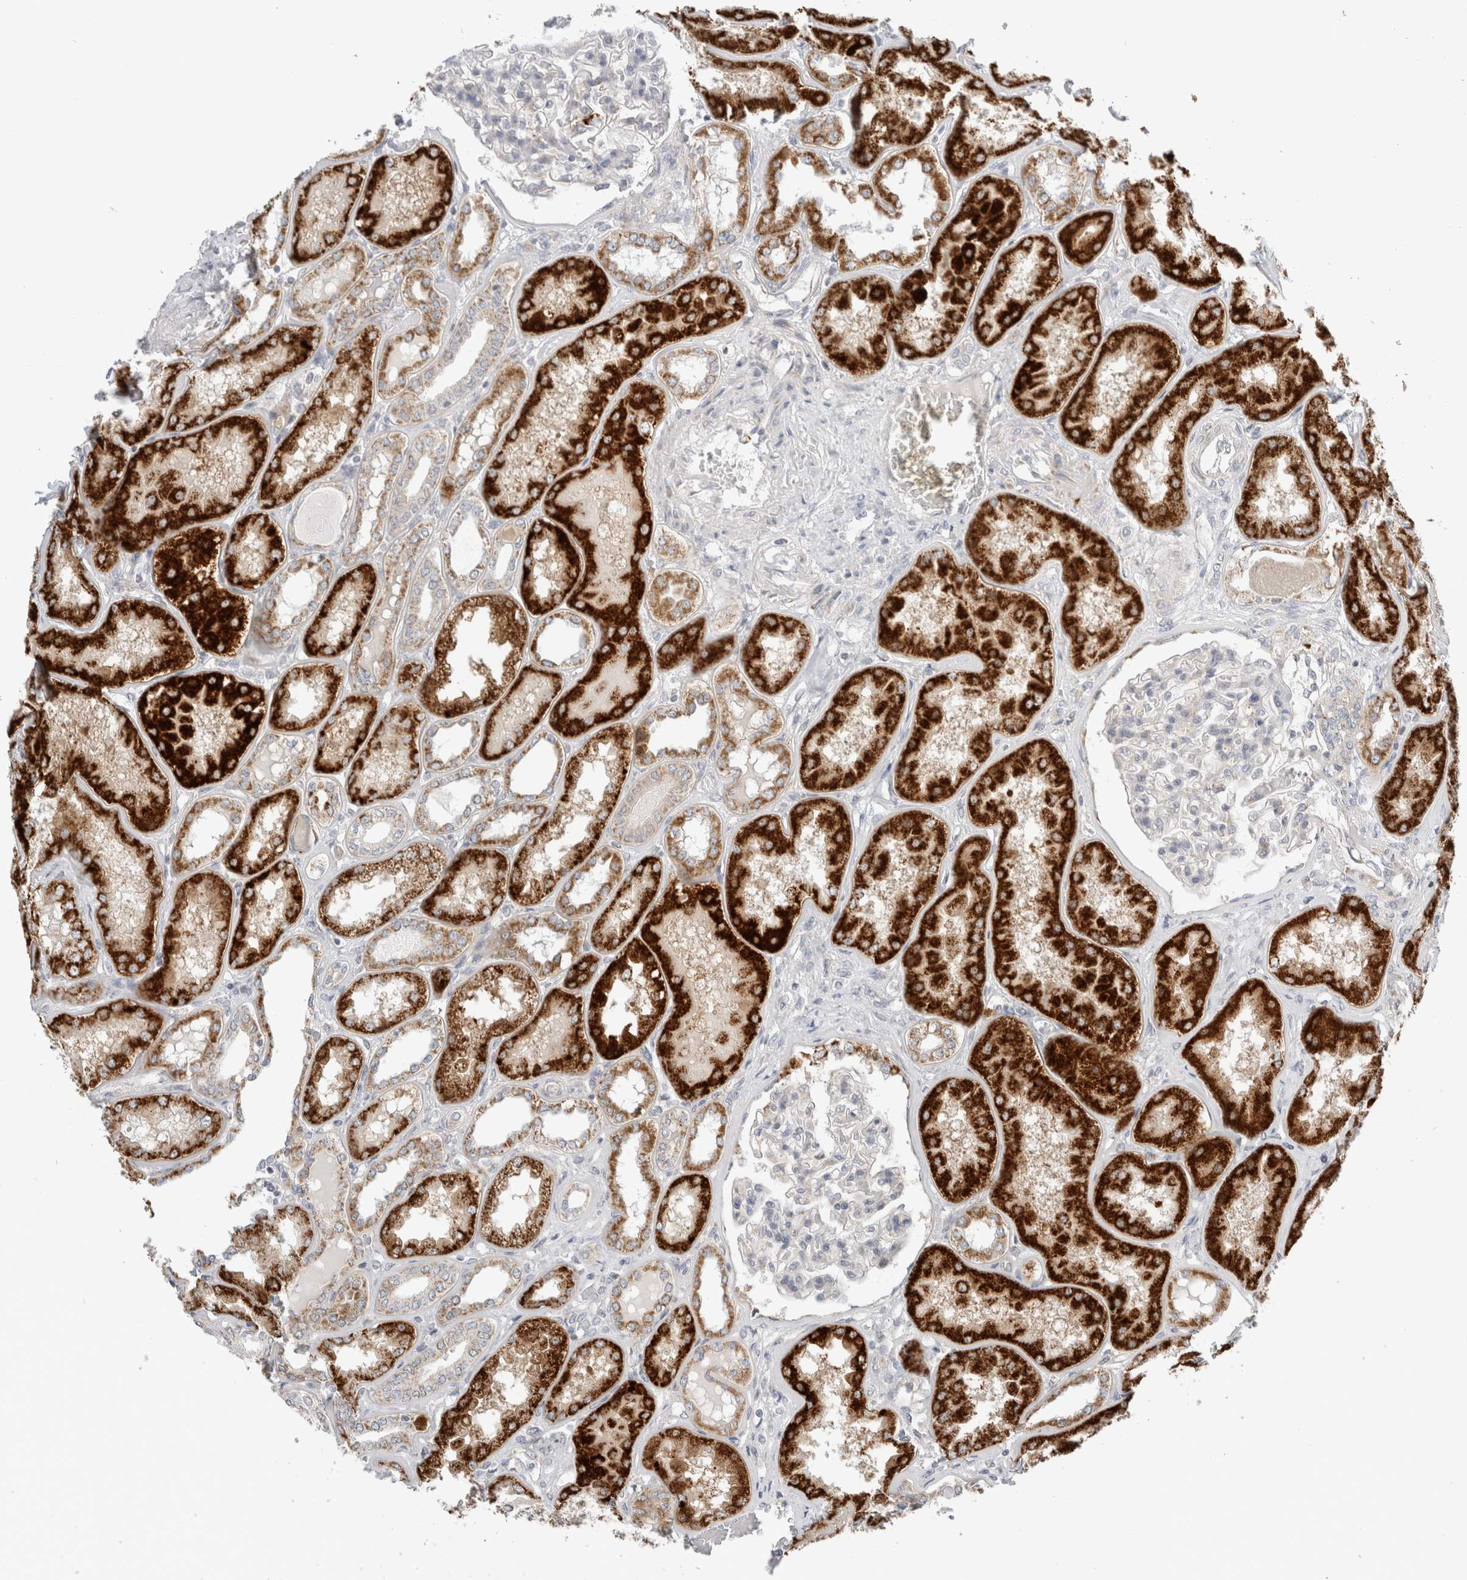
{"staining": {"intensity": "negative", "quantity": "none", "location": "none"}, "tissue": "kidney", "cell_type": "Cells in glomeruli", "image_type": "normal", "snomed": [{"axis": "morphology", "description": "Normal tissue, NOS"}, {"axis": "topography", "description": "Kidney"}], "caption": "High magnification brightfield microscopy of normal kidney stained with DAB (3,3'-diaminobenzidine) (brown) and counterstained with hematoxylin (blue): cells in glomeruli show no significant expression. Nuclei are stained in blue.", "gene": "FAHD1", "patient": {"sex": "female", "age": 56}}